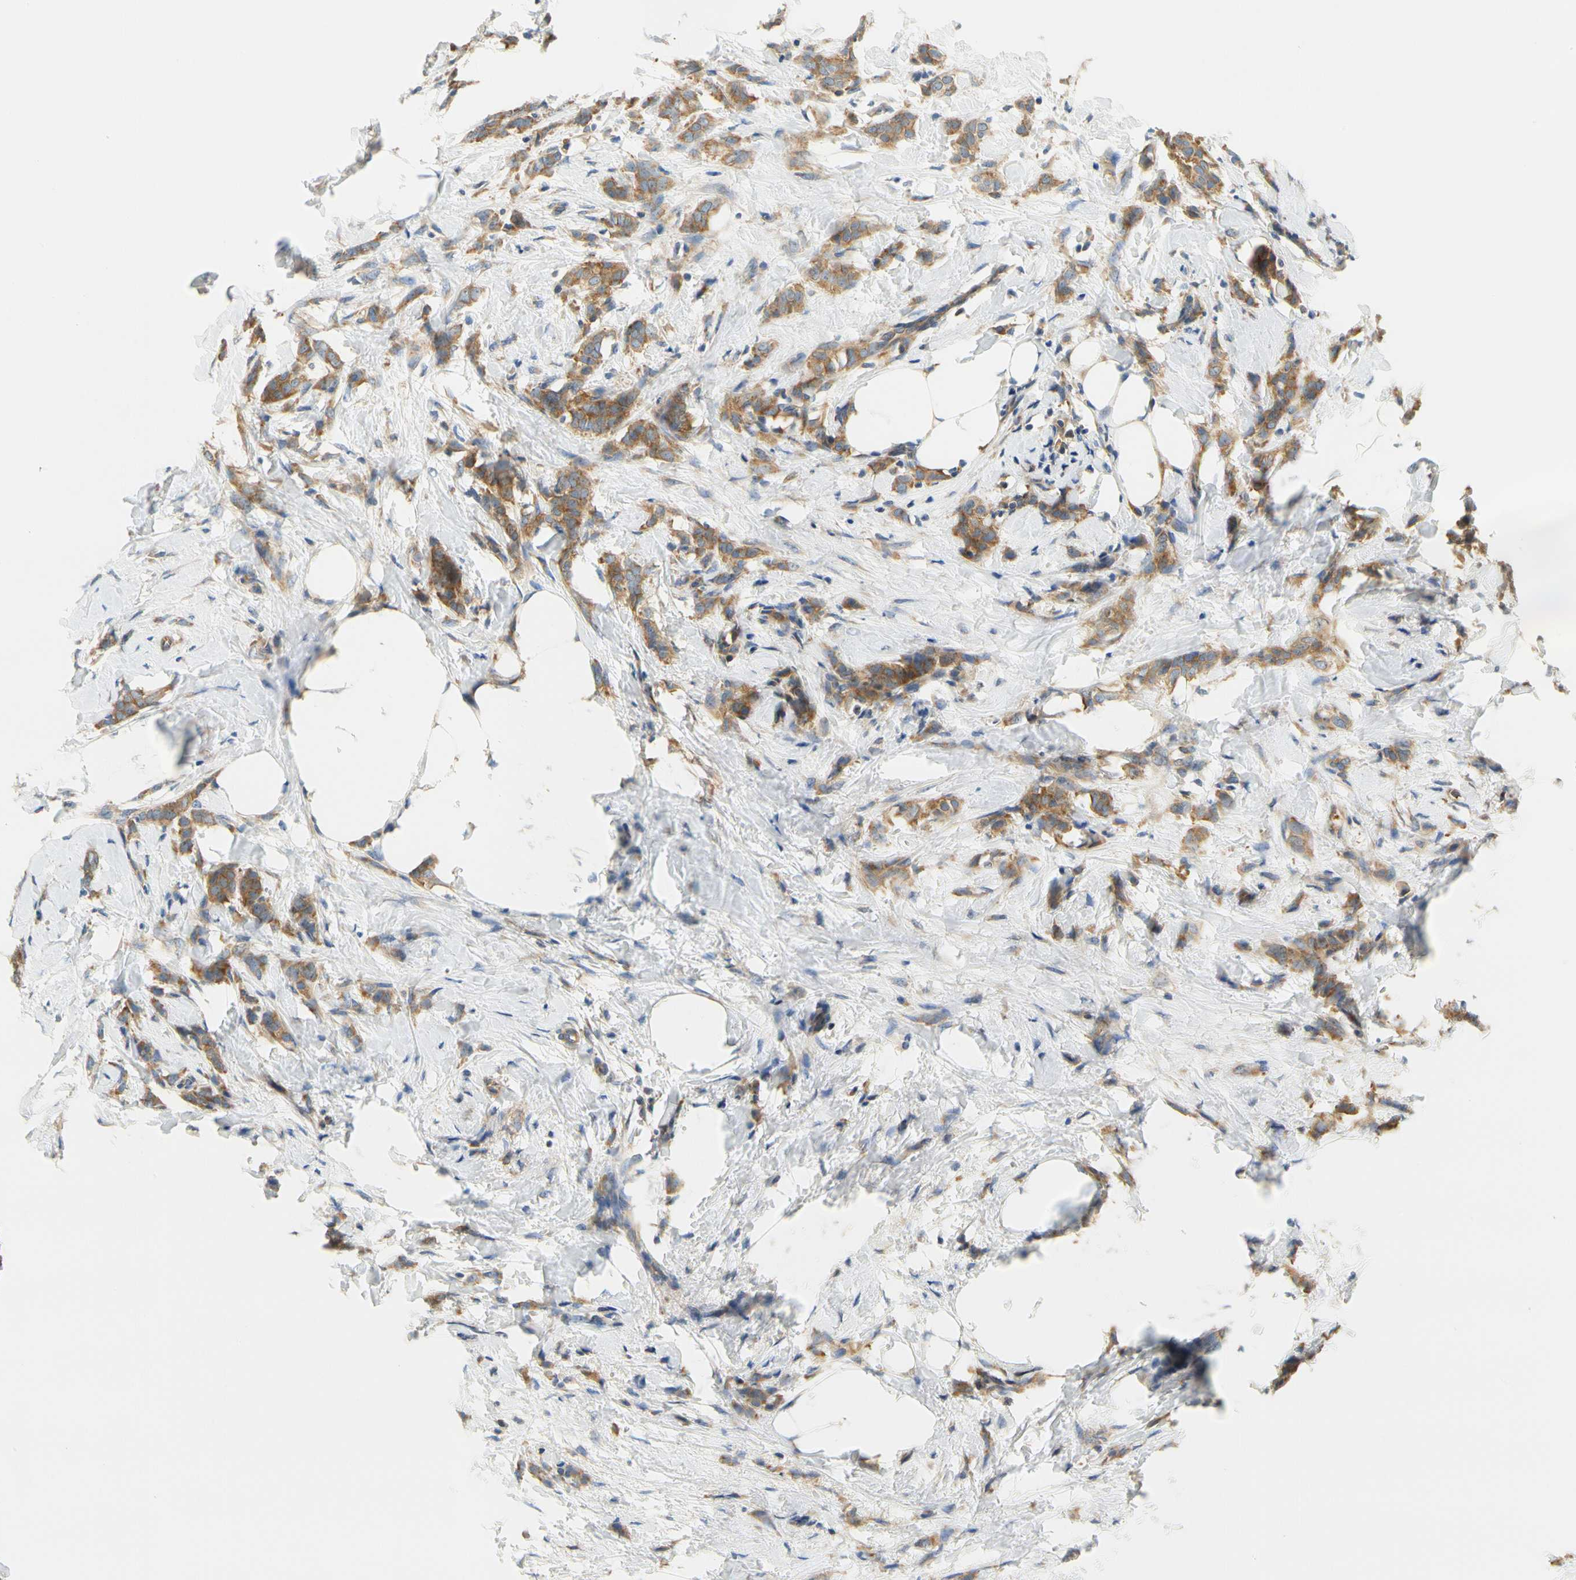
{"staining": {"intensity": "moderate", "quantity": ">75%", "location": "cytoplasmic/membranous"}, "tissue": "breast cancer", "cell_type": "Tumor cells", "image_type": "cancer", "snomed": [{"axis": "morphology", "description": "Lobular carcinoma, in situ"}, {"axis": "morphology", "description": "Lobular carcinoma"}, {"axis": "topography", "description": "Breast"}], "caption": "This histopathology image demonstrates immunohistochemistry staining of human lobular carcinoma (breast), with medium moderate cytoplasmic/membranous expression in approximately >75% of tumor cells.", "gene": "LRRC47", "patient": {"sex": "female", "age": 41}}